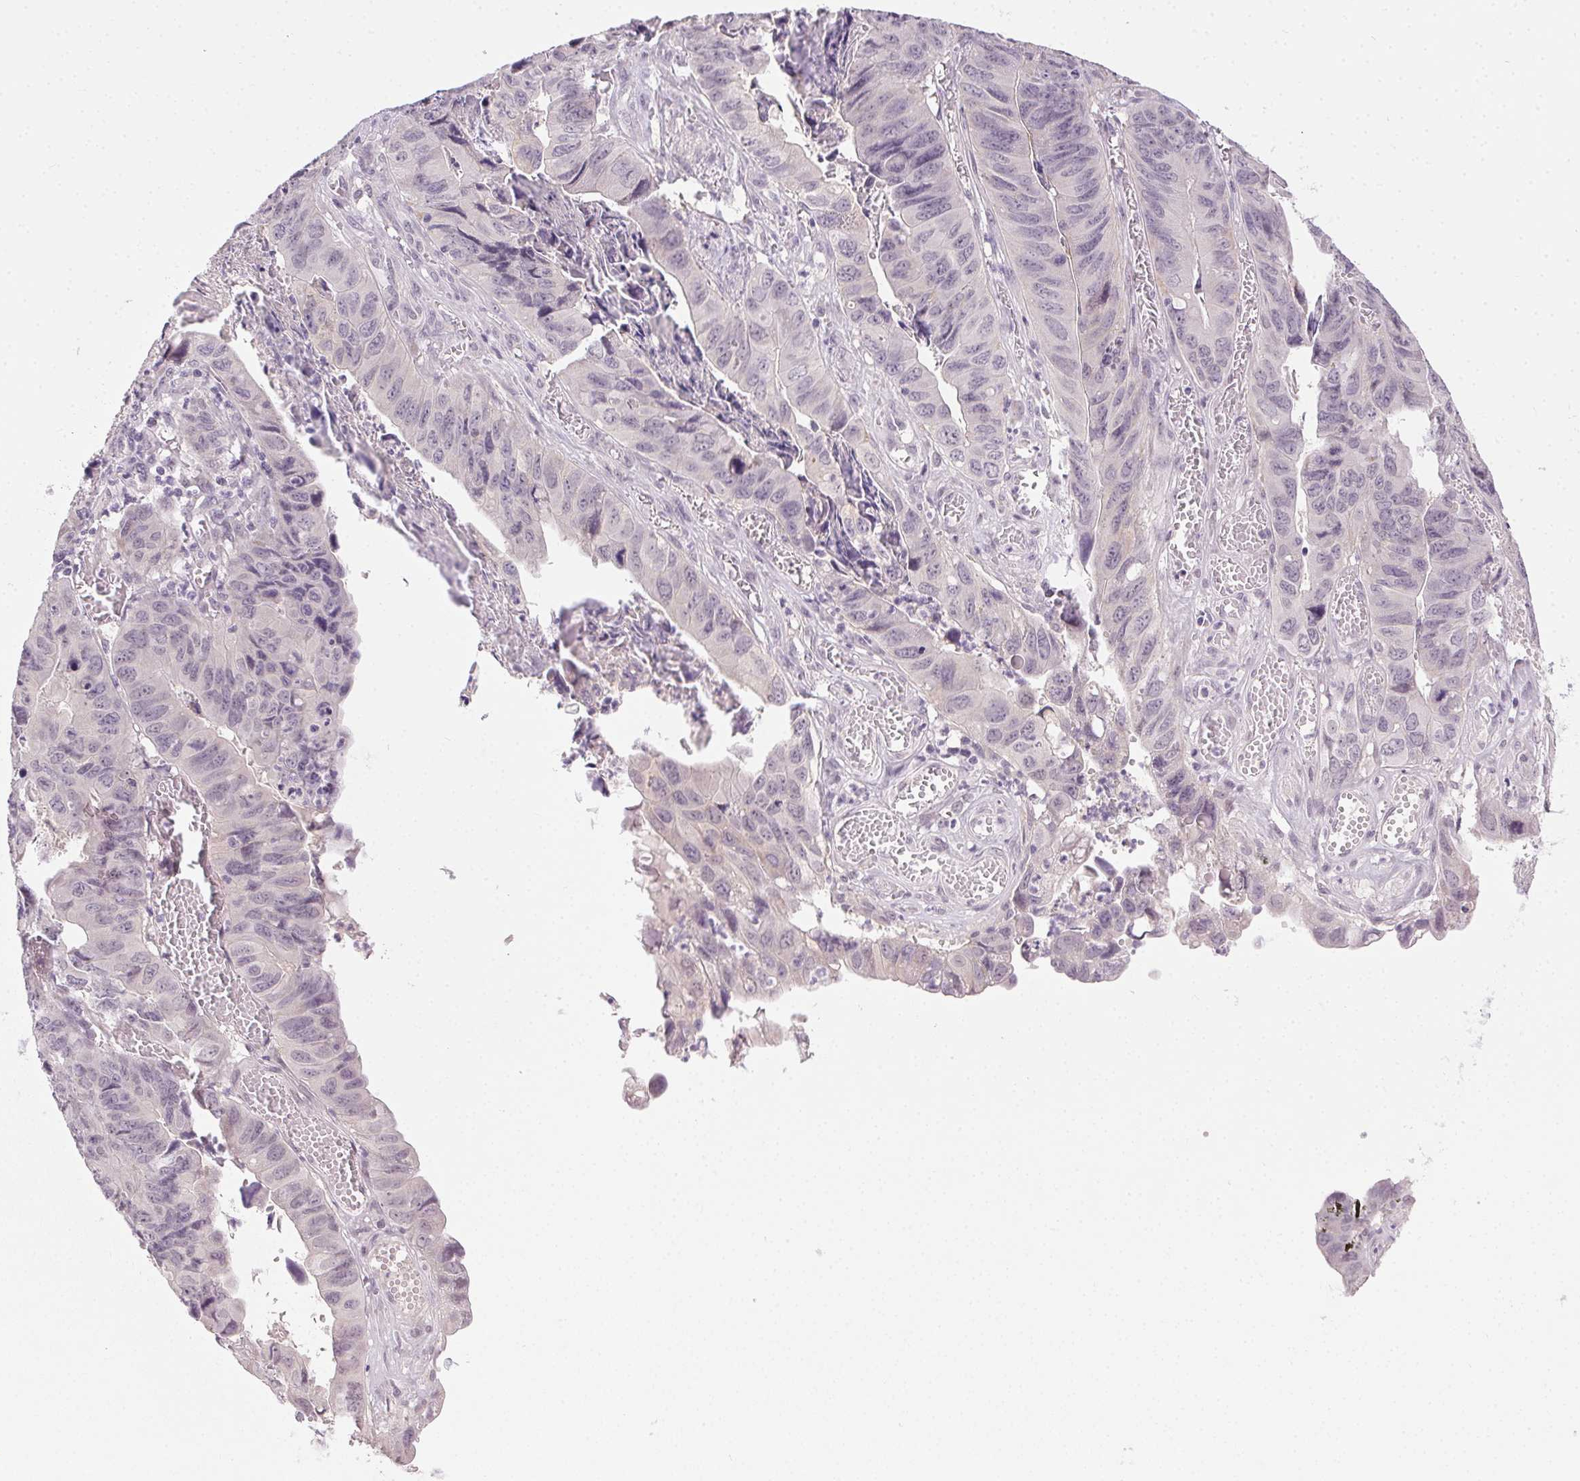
{"staining": {"intensity": "negative", "quantity": "none", "location": "none"}, "tissue": "stomach cancer", "cell_type": "Tumor cells", "image_type": "cancer", "snomed": [{"axis": "morphology", "description": "Adenocarcinoma, NOS"}, {"axis": "topography", "description": "Stomach, lower"}], "caption": "High magnification brightfield microscopy of stomach cancer stained with DAB (brown) and counterstained with hematoxylin (blue): tumor cells show no significant expression.", "gene": "FAM168A", "patient": {"sex": "male", "age": 77}}